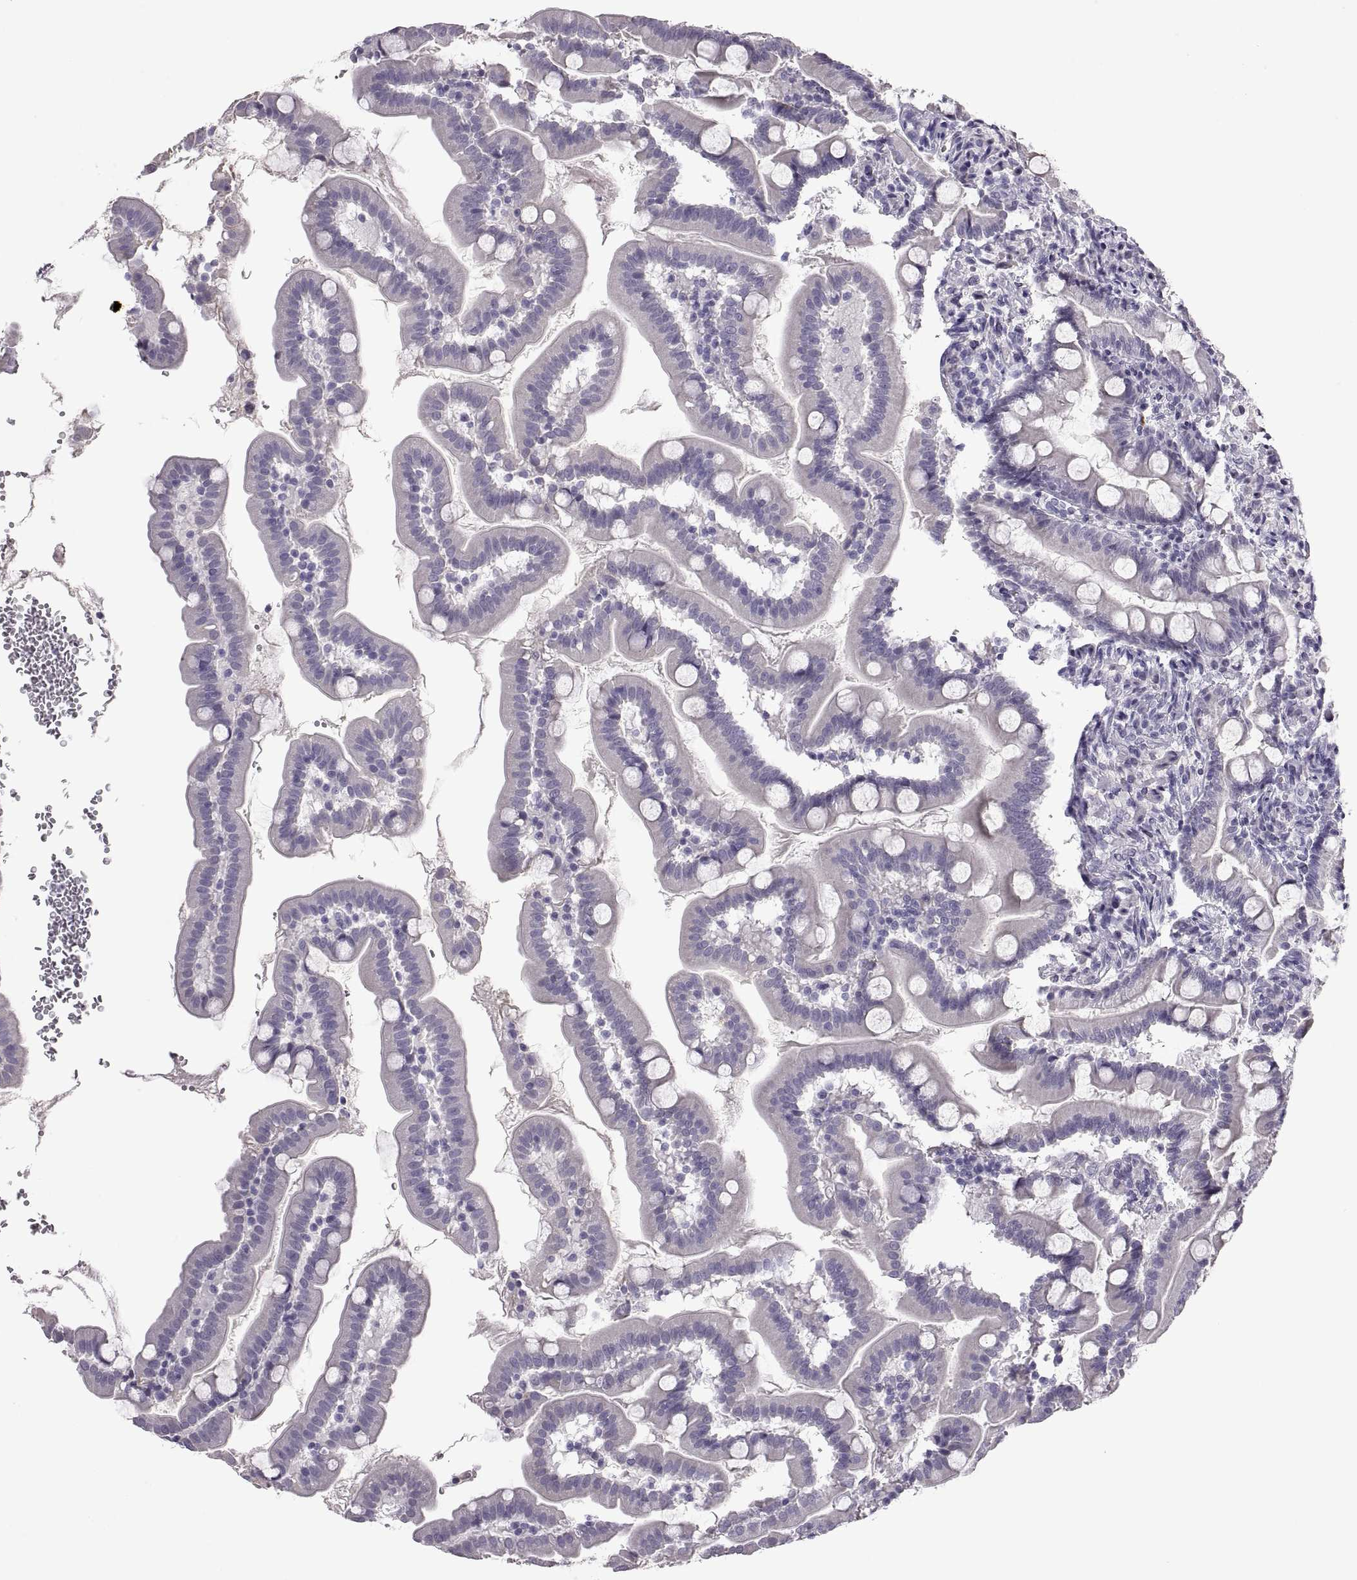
{"staining": {"intensity": "weak", "quantity": "<25%", "location": "cytoplasmic/membranous"}, "tissue": "small intestine", "cell_type": "Glandular cells", "image_type": "normal", "snomed": [{"axis": "morphology", "description": "Normal tissue, NOS"}, {"axis": "topography", "description": "Small intestine"}], "caption": "The immunohistochemistry histopathology image has no significant staining in glandular cells of small intestine.", "gene": "FAM170A", "patient": {"sex": "female", "age": 44}}